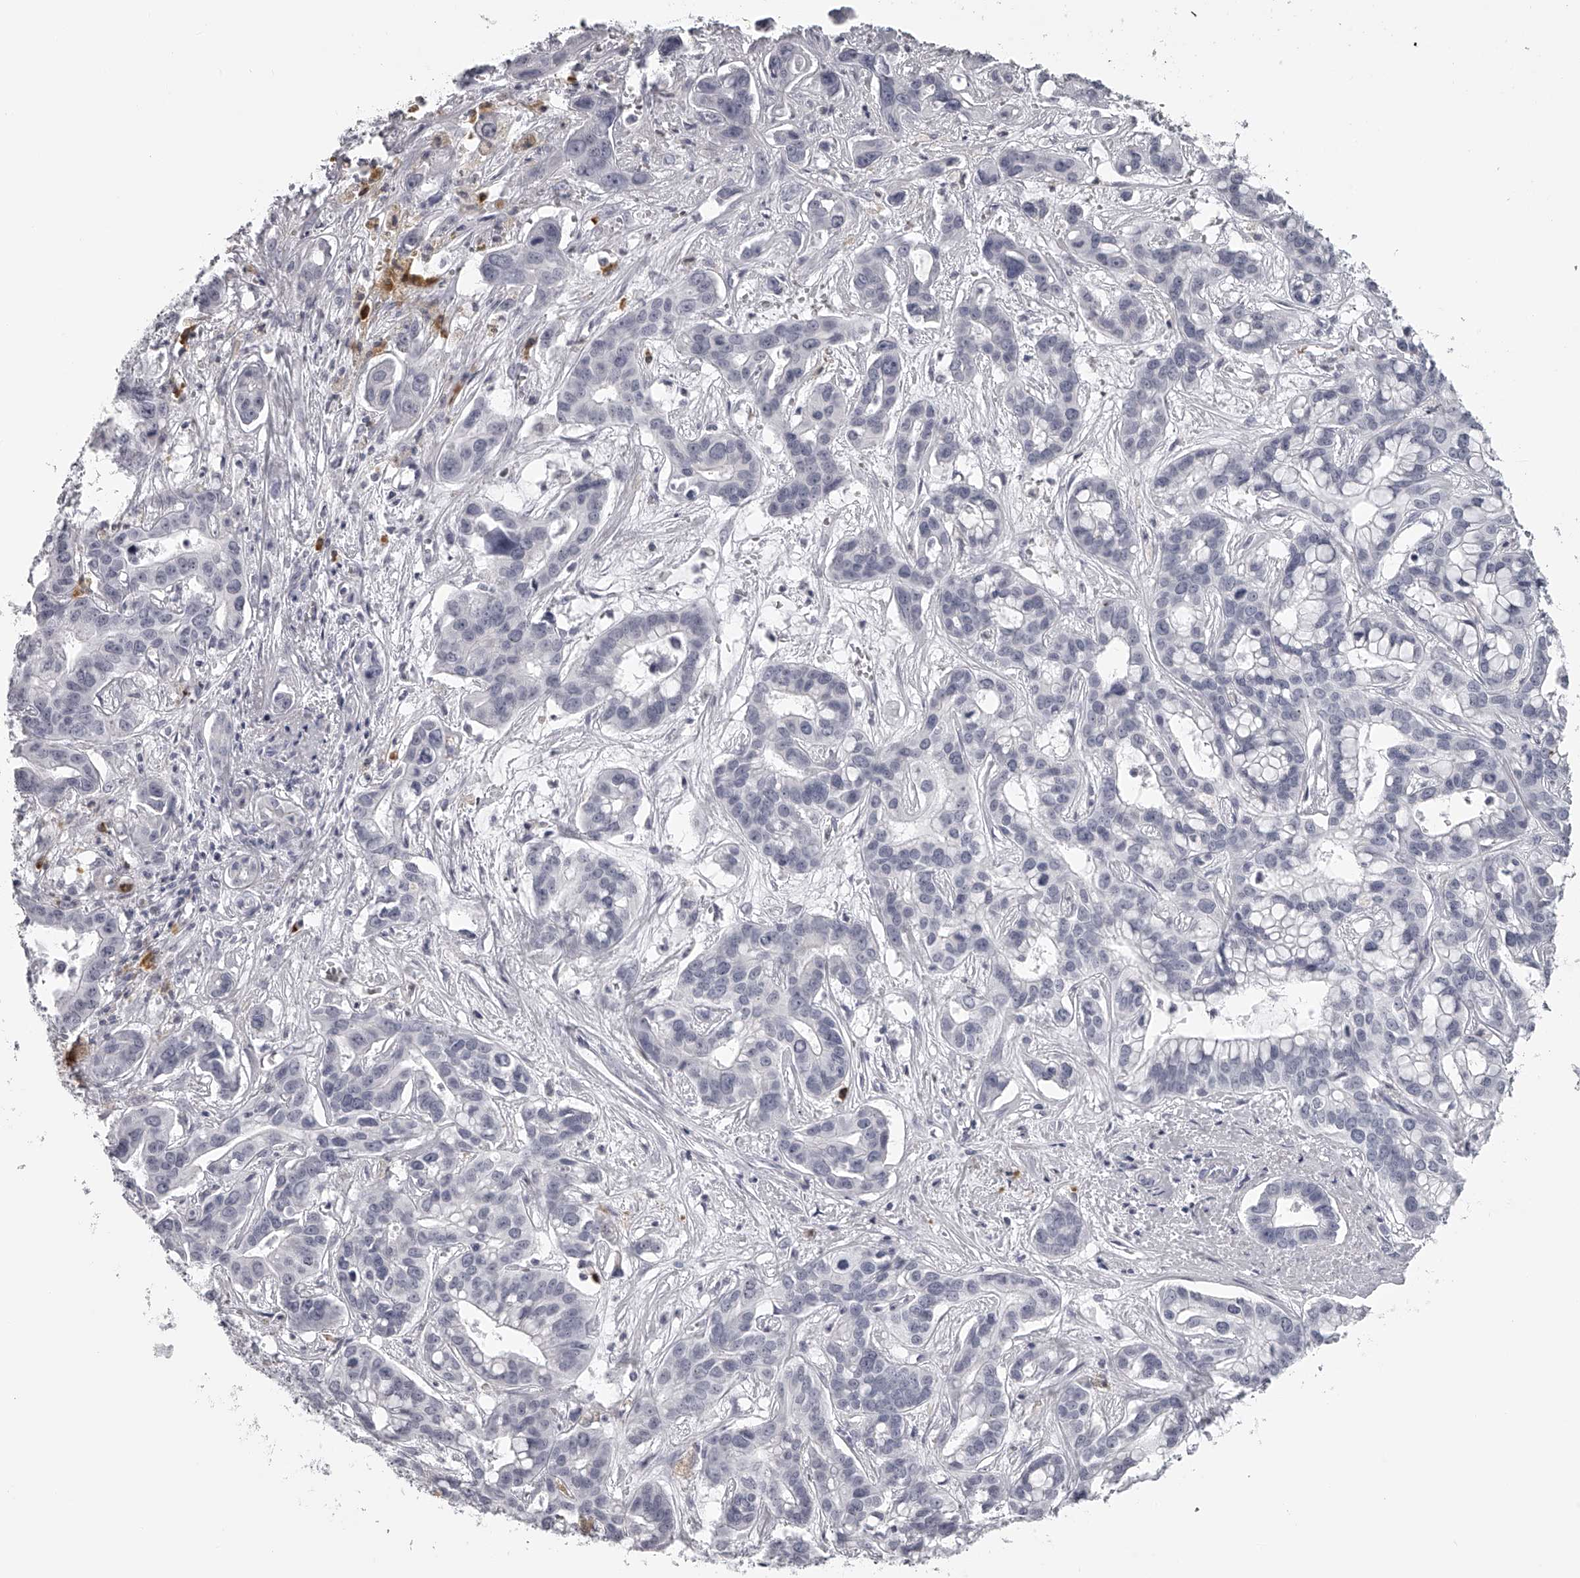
{"staining": {"intensity": "negative", "quantity": "none", "location": "none"}, "tissue": "liver cancer", "cell_type": "Tumor cells", "image_type": "cancer", "snomed": [{"axis": "morphology", "description": "Cholangiocarcinoma"}, {"axis": "topography", "description": "Liver"}], "caption": "DAB immunohistochemical staining of liver cholangiocarcinoma shows no significant expression in tumor cells.", "gene": "SEC11C", "patient": {"sex": "female", "age": 65}}